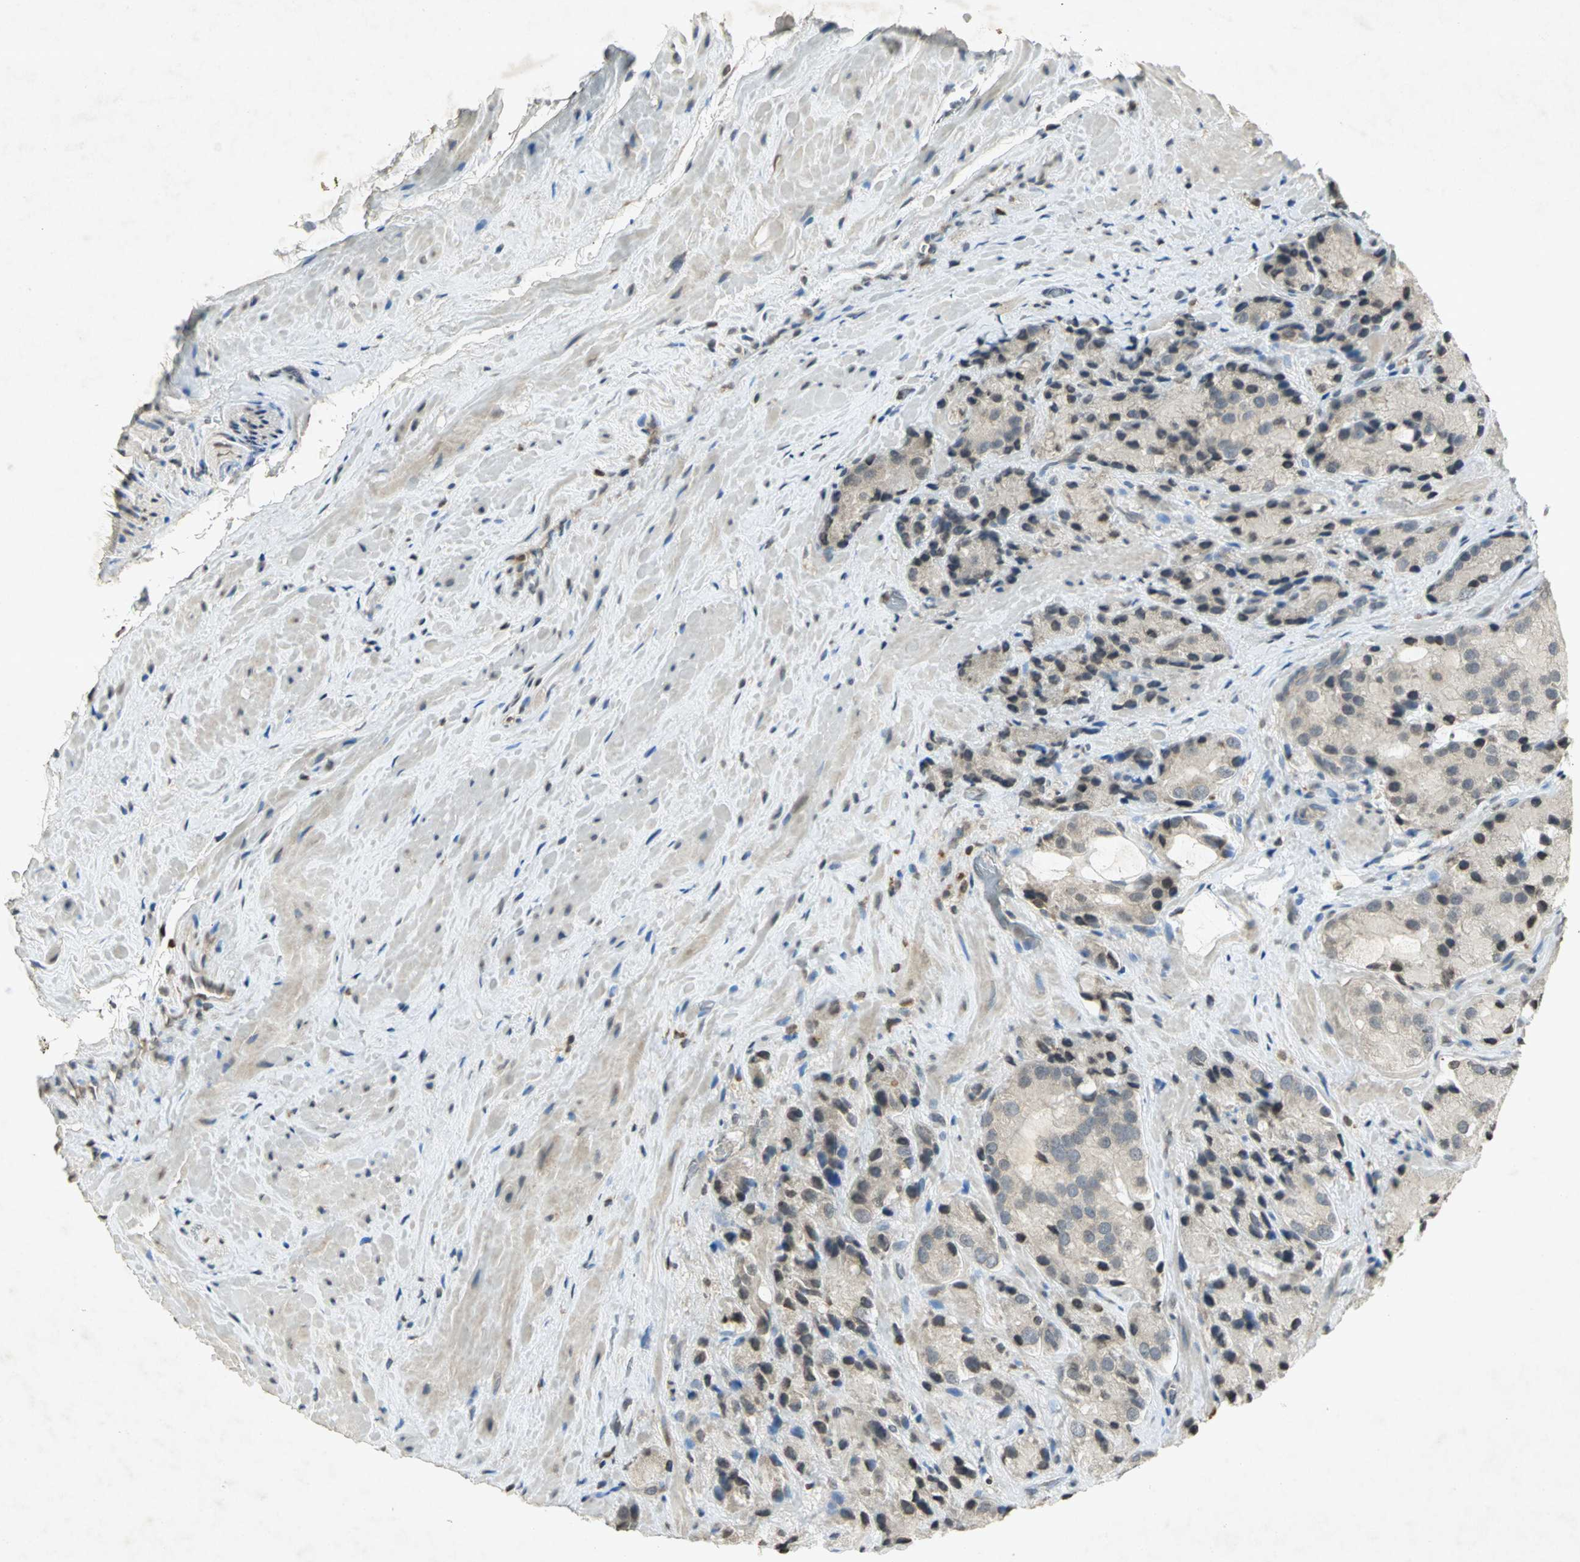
{"staining": {"intensity": "negative", "quantity": "none", "location": "none"}, "tissue": "prostate cancer", "cell_type": "Tumor cells", "image_type": "cancer", "snomed": [{"axis": "morphology", "description": "Adenocarcinoma, High grade"}, {"axis": "topography", "description": "Prostate"}], "caption": "An IHC image of prostate adenocarcinoma (high-grade) is shown. There is no staining in tumor cells of prostate adenocarcinoma (high-grade). (DAB (3,3'-diaminobenzidine) immunohistochemistry (IHC) with hematoxylin counter stain).", "gene": "IL16", "patient": {"sex": "male", "age": 70}}